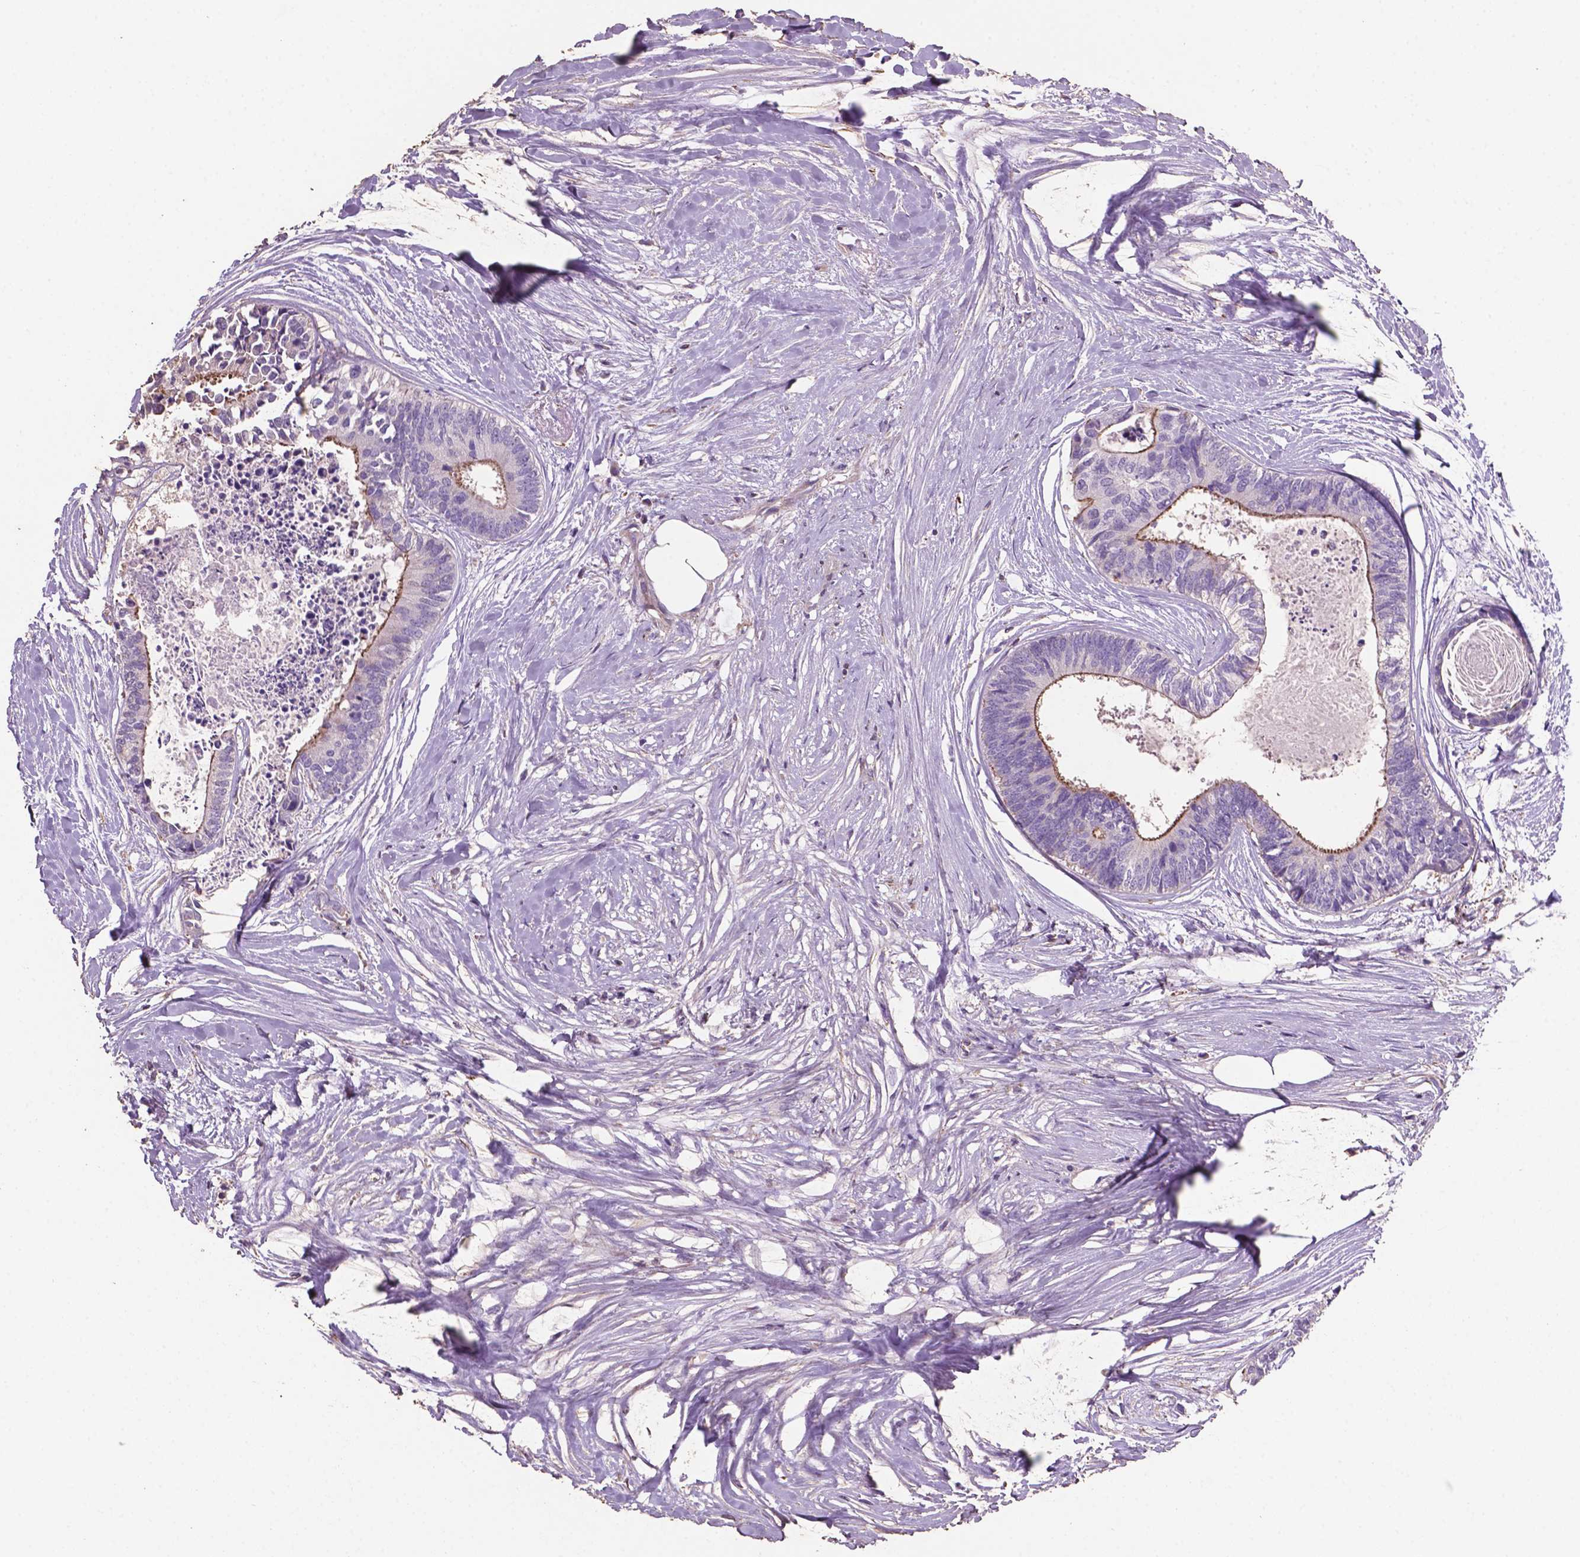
{"staining": {"intensity": "moderate", "quantity": "25%-75%", "location": "cytoplasmic/membranous"}, "tissue": "colorectal cancer", "cell_type": "Tumor cells", "image_type": "cancer", "snomed": [{"axis": "morphology", "description": "Adenocarcinoma, NOS"}, {"axis": "topography", "description": "Colon"}, {"axis": "topography", "description": "Rectum"}], "caption": "Human adenocarcinoma (colorectal) stained with a brown dye demonstrates moderate cytoplasmic/membranous positive staining in about 25%-75% of tumor cells.", "gene": "COMMD4", "patient": {"sex": "male", "age": 57}}